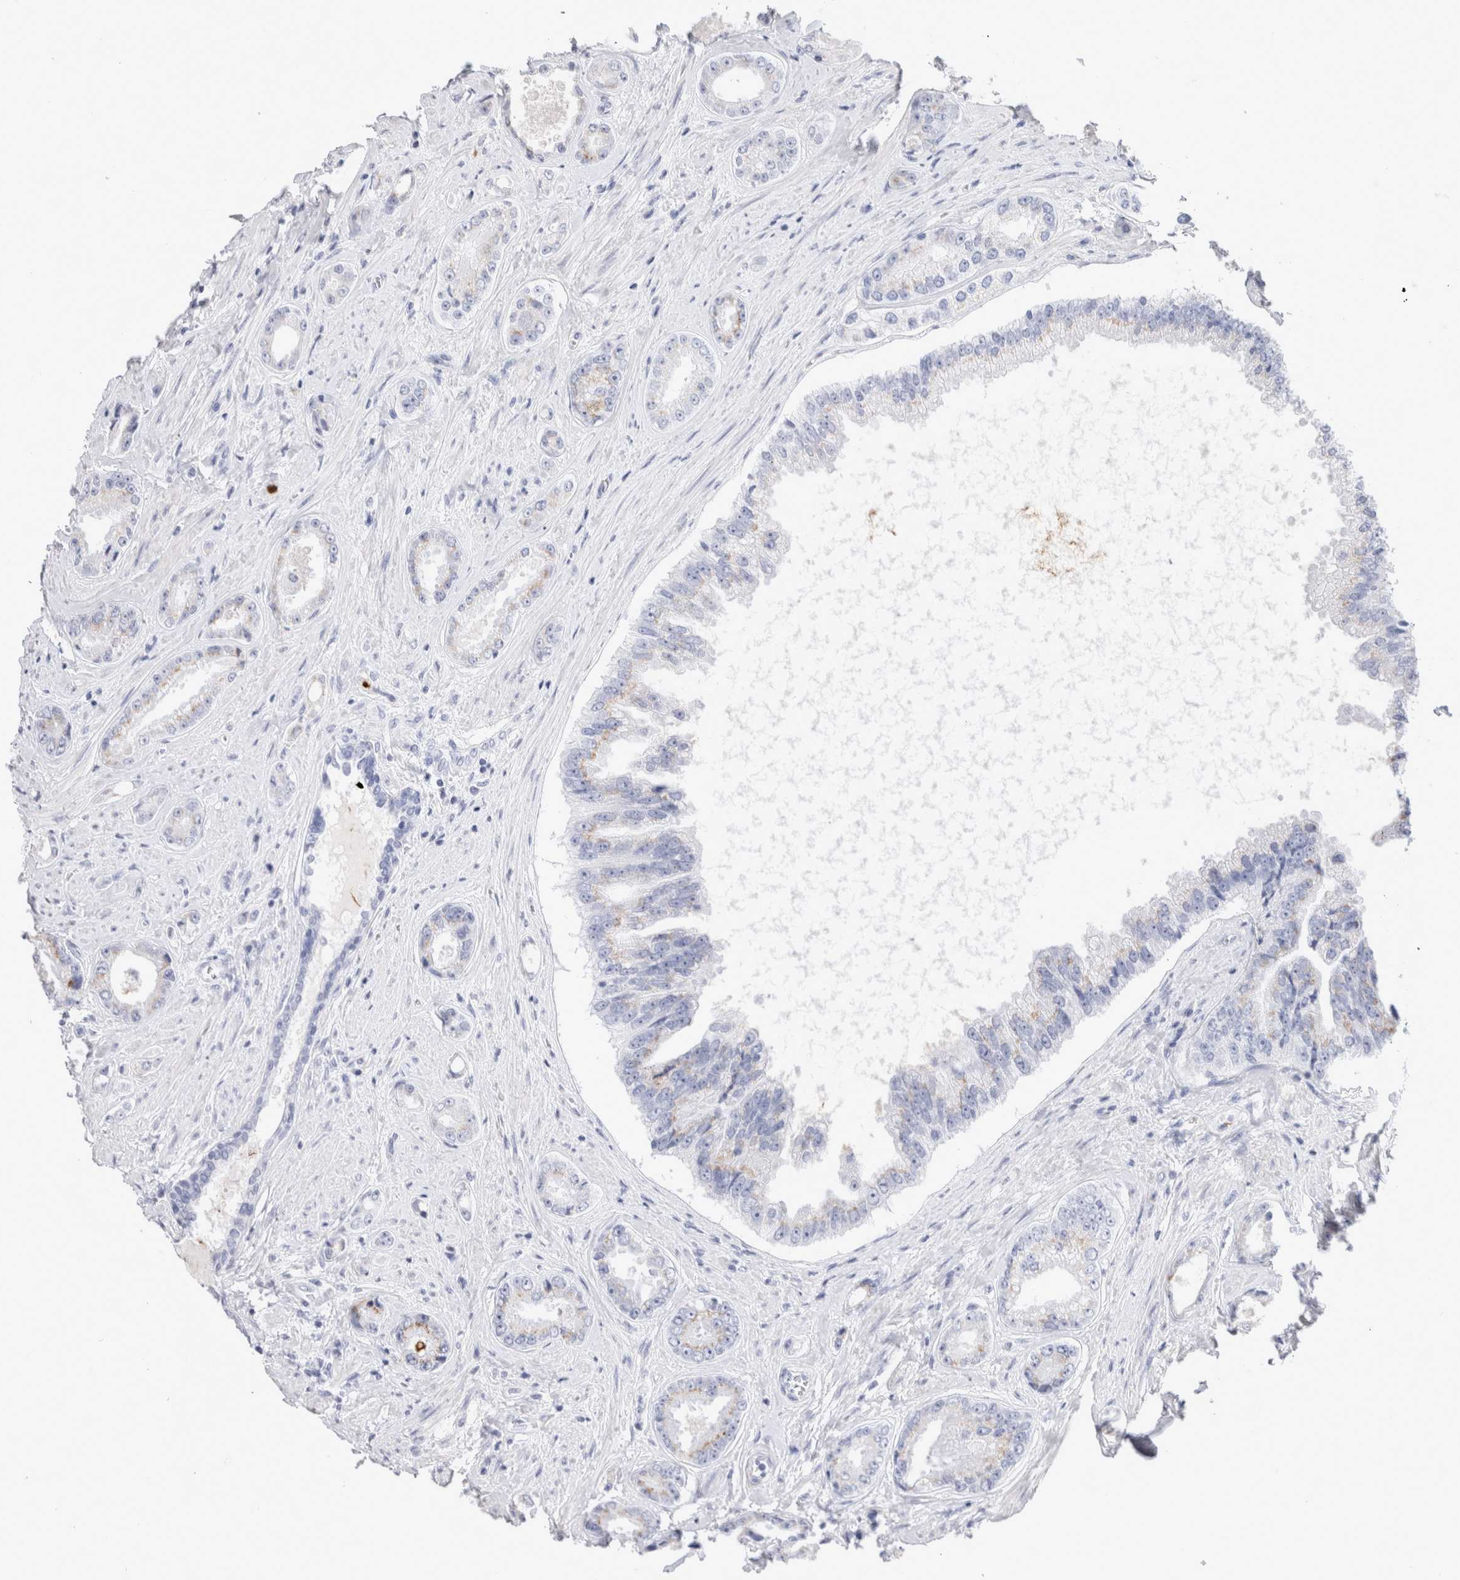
{"staining": {"intensity": "negative", "quantity": "none", "location": "none"}, "tissue": "prostate cancer", "cell_type": "Tumor cells", "image_type": "cancer", "snomed": [{"axis": "morphology", "description": "Adenocarcinoma, High grade"}, {"axis": "topography", "description": "Prostate"}], "caption": "Micrograph shows no protein staining in tumor cells of prostate cancer tissue.", "gene": "SLC10A5", "patient": {"sex": "male", "age": 61}}